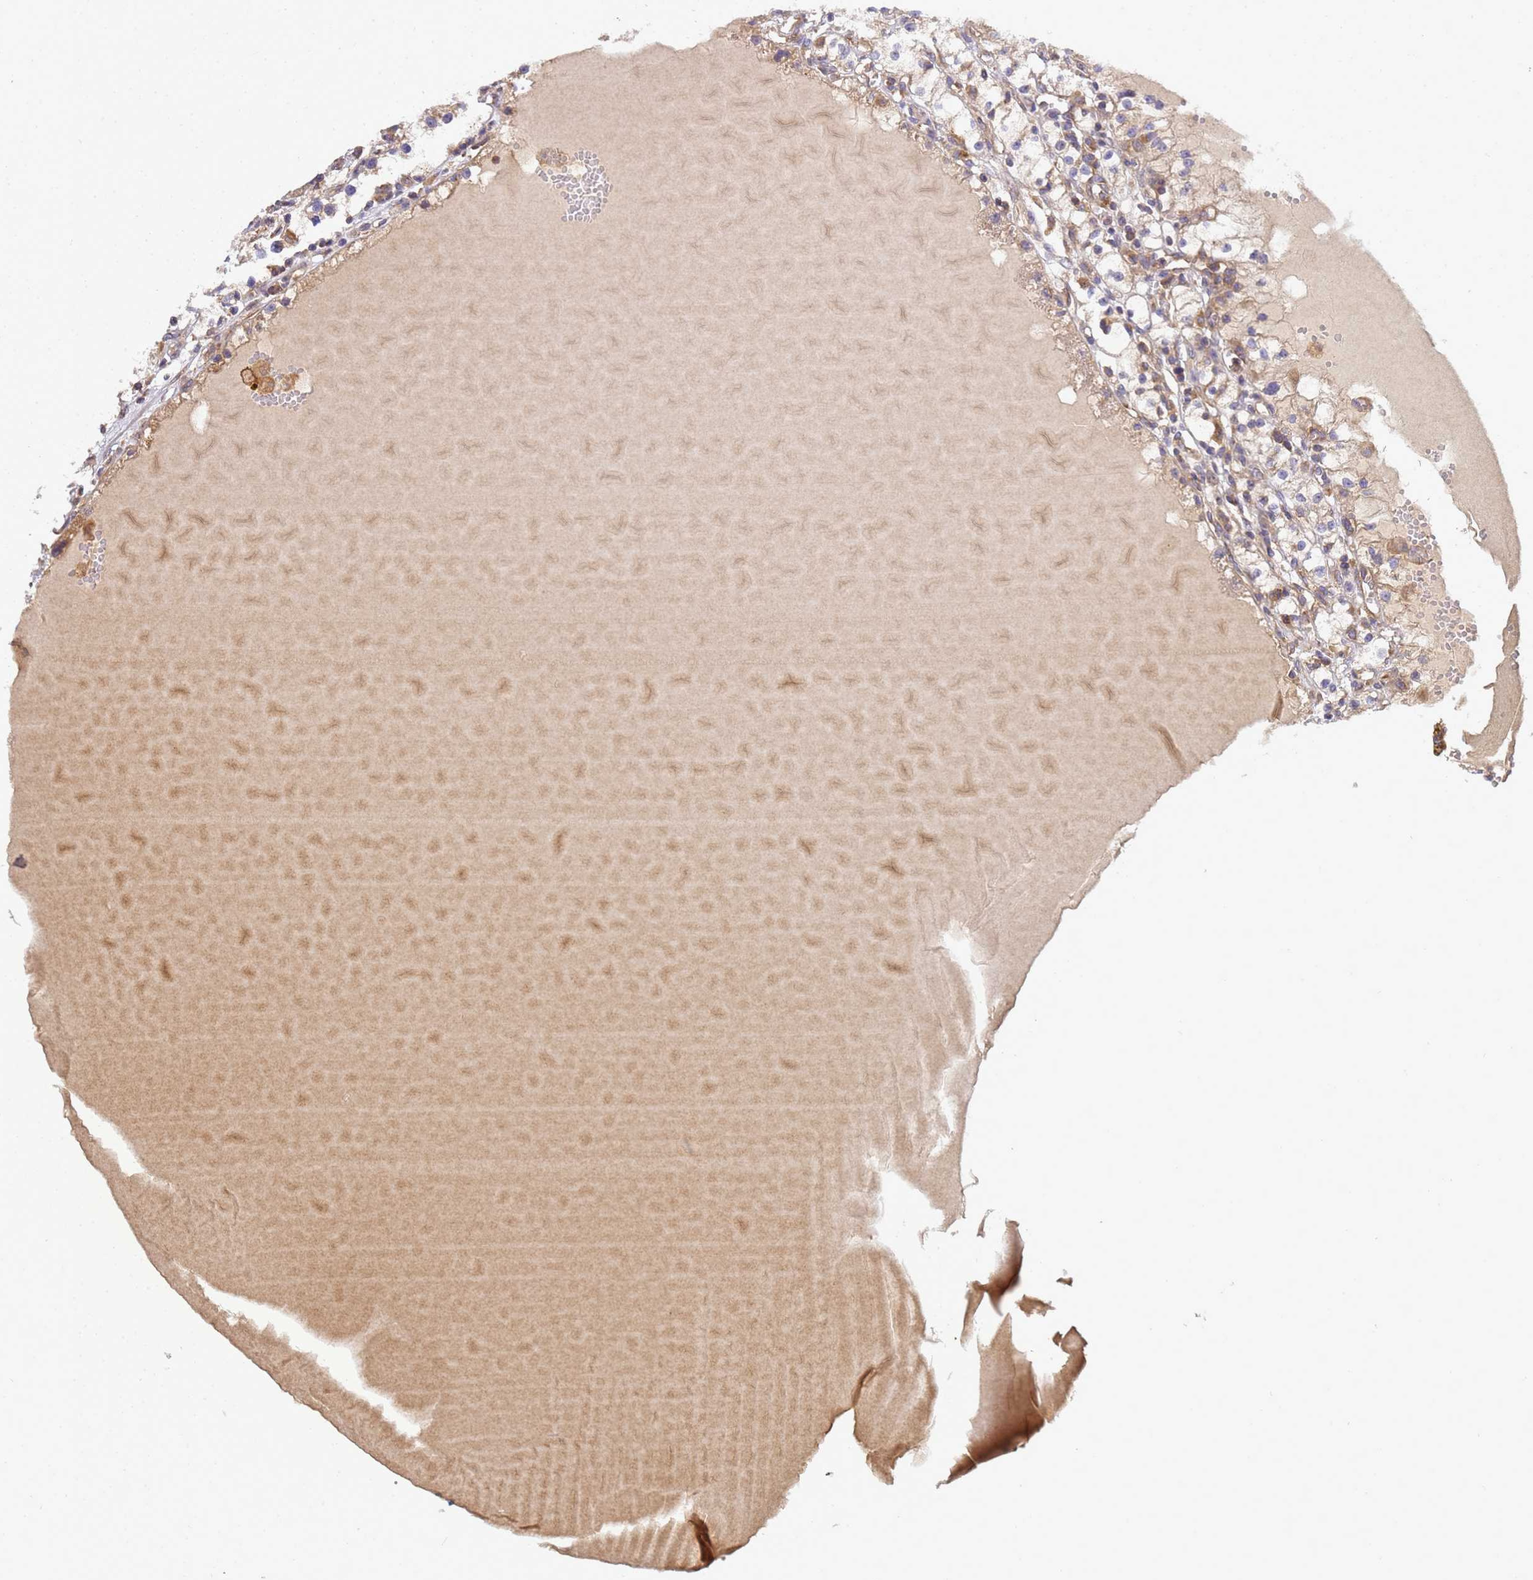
{"staining": {"intensity": "weak", "quantity": "25%-75%", "location": "cytoplasmic/membranous"}, "tissue": "renal cancer", "cell_type": "Tumor cells", "image_type": "cancer", "snomed": [{"axis": "morphology", "description": "Adenocarcinoma, NOS"}, {"axis": "topography", "description": "Kidney"}], "caption": "Immunohistochemistry photomicrograph of human renal cancer stained for a protein (brown), which displays low levels of weak cytoplasmic/membranous positivity in about 25%-75% of tumor cells.", "gene": "BECN1", "patient": {"sex": "male", "age": 56}}